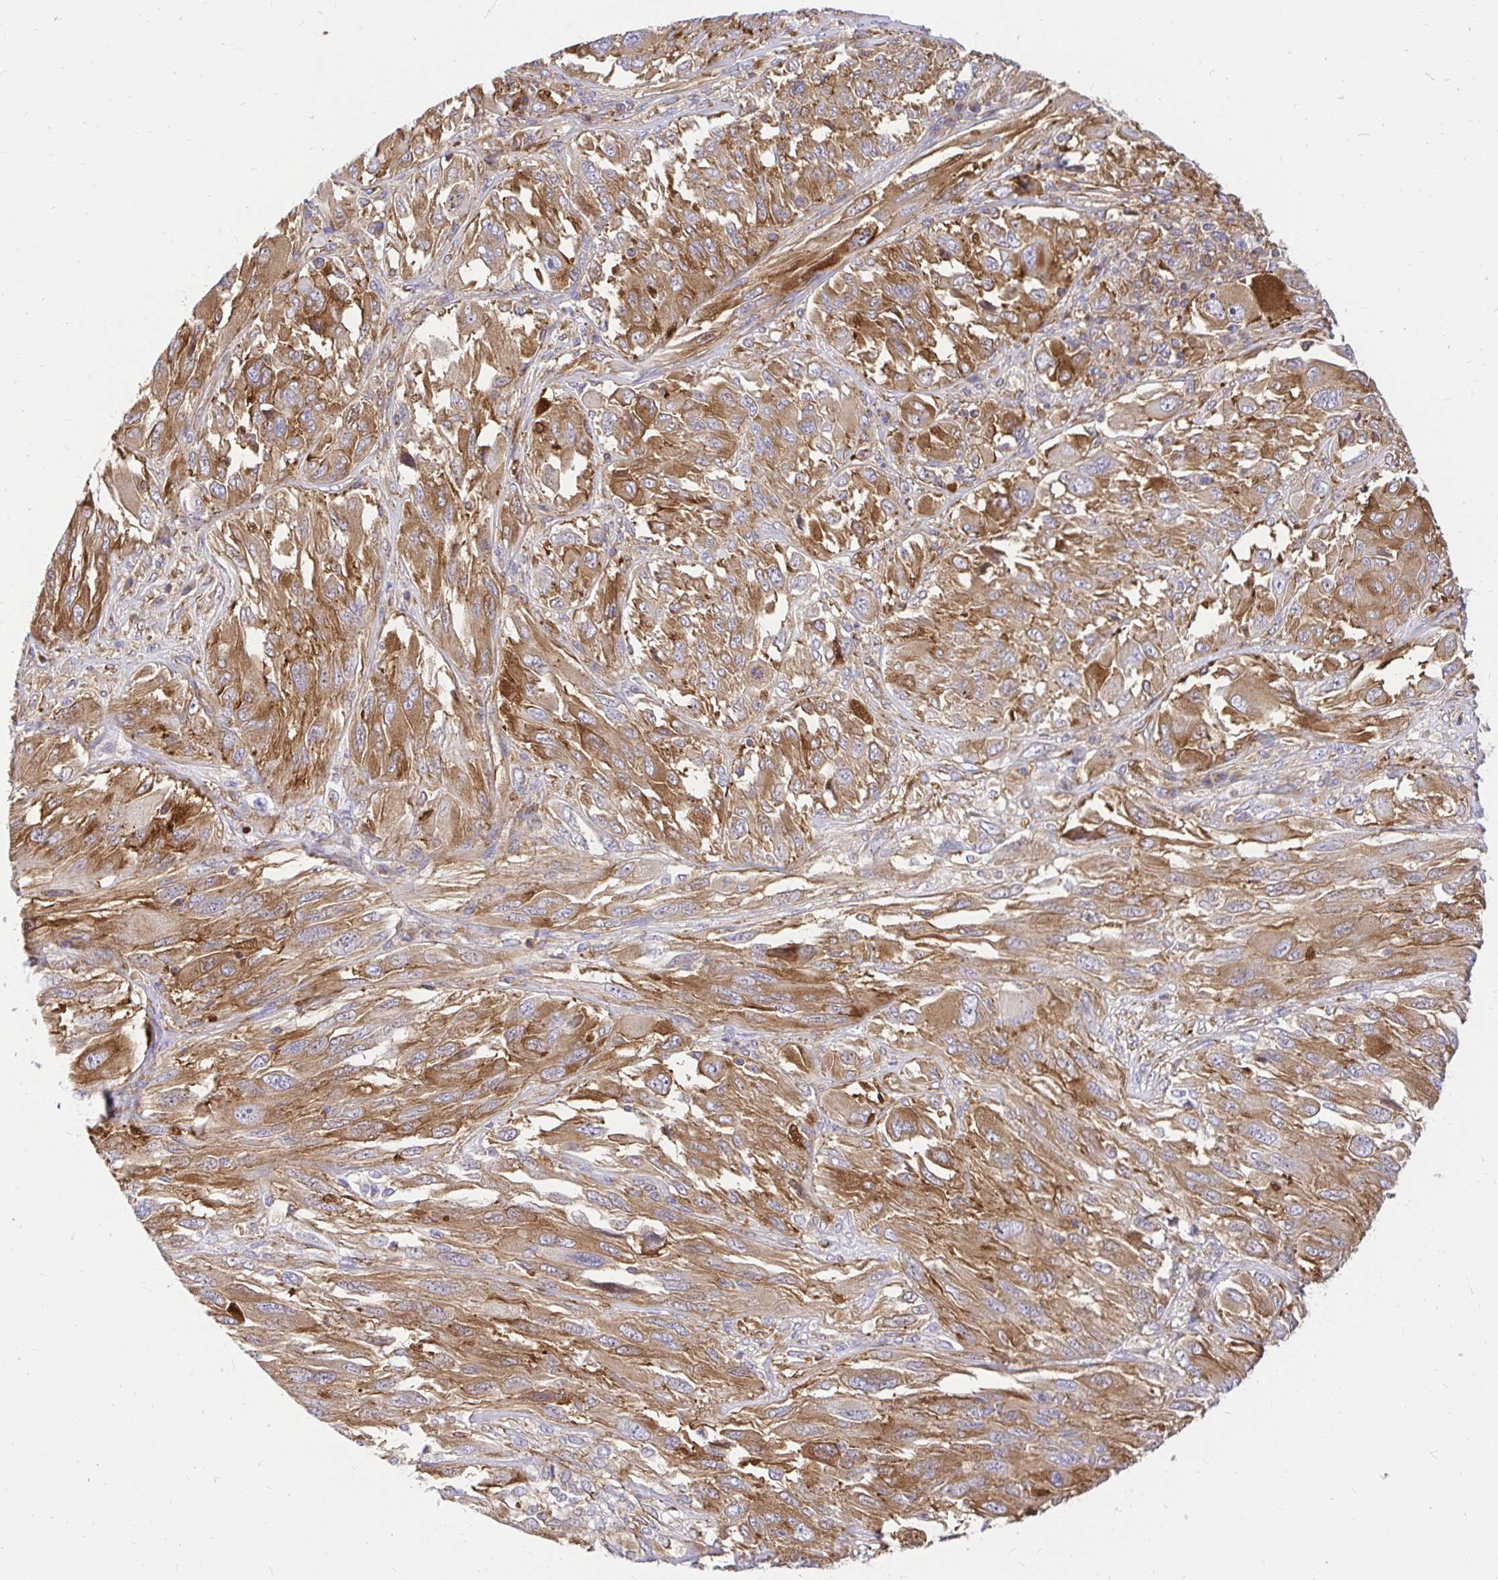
{"staining": {"intensity": "moderate", "quantity": ">75%", "location": "cytoplasmic/membranous"}, "tissue": "melanoma", "cell_type": "Tumor cells", "image_type": "cancer", "snomed": [{"axis": "morphology", "description": "Malignant melanoma, NOS"}, {"axis": "topography", "description": "Skin"}], "caption": "Immunohistochemical staining of human malignant melanoma shows medium levels of moderate cytoplasmic/membranous protein expression in about >75% of tumor cells.", "gene": "ABCB10", "patient": {"sex": "female", "age": 91}}